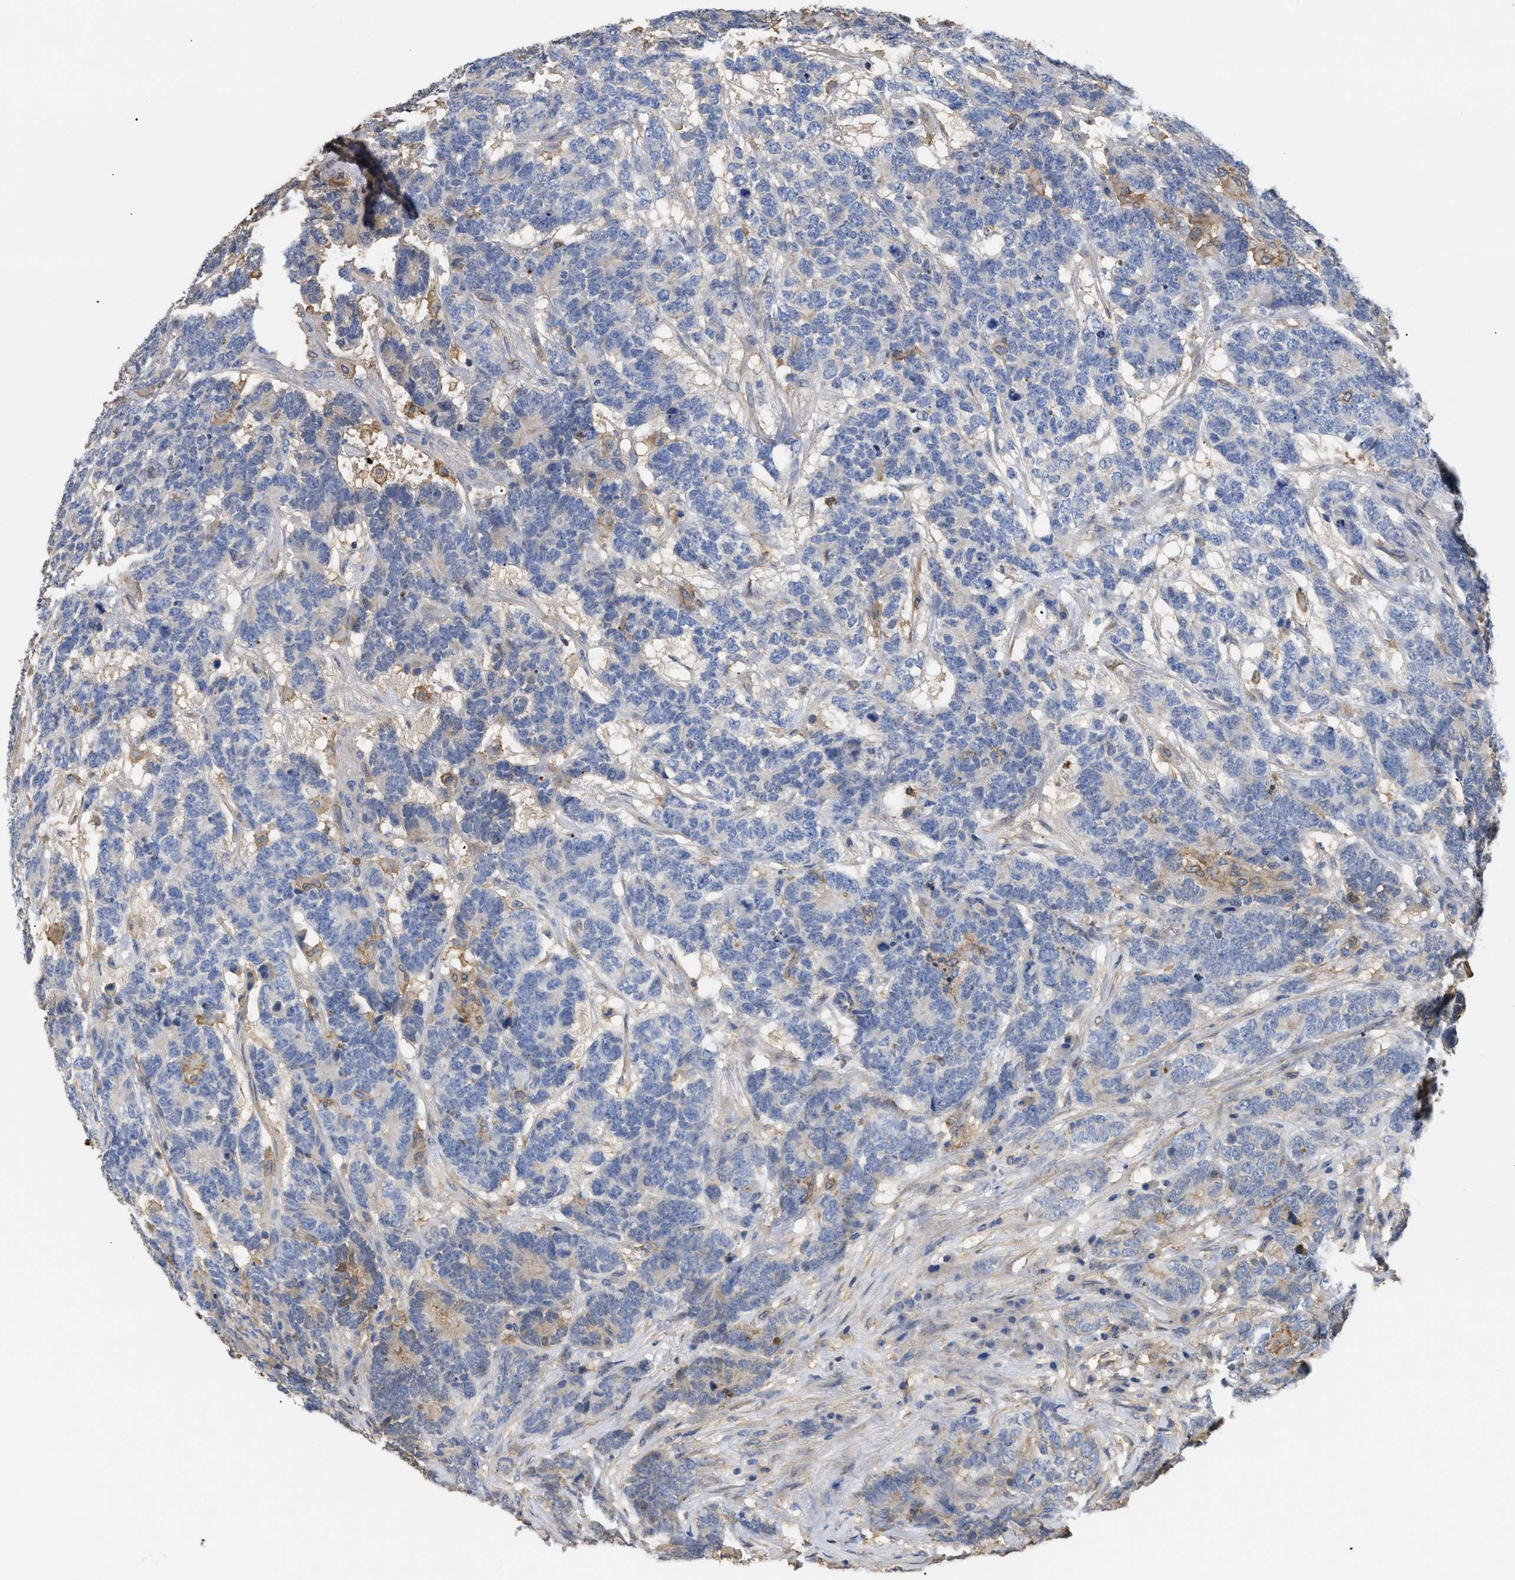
{"staining": {"intensity": "weak", "quantity": "<25%", "location": "cytoplasmic/membranous"}, "tissue": "testis cancer", "cell_type": "Tumor cells", "image_type": "cancer", "snomed": [{"axis": "morphology", "description": "Carcinoma, Embryonal, NOS"}, {"axis": "topography", "description": "Testis"}], "caption": "There is no significant positivity in tumor cells of embryonal carcinoma (testis).", "gene": "ANXA4", "patient": {"sex": "male", "age": 26}}